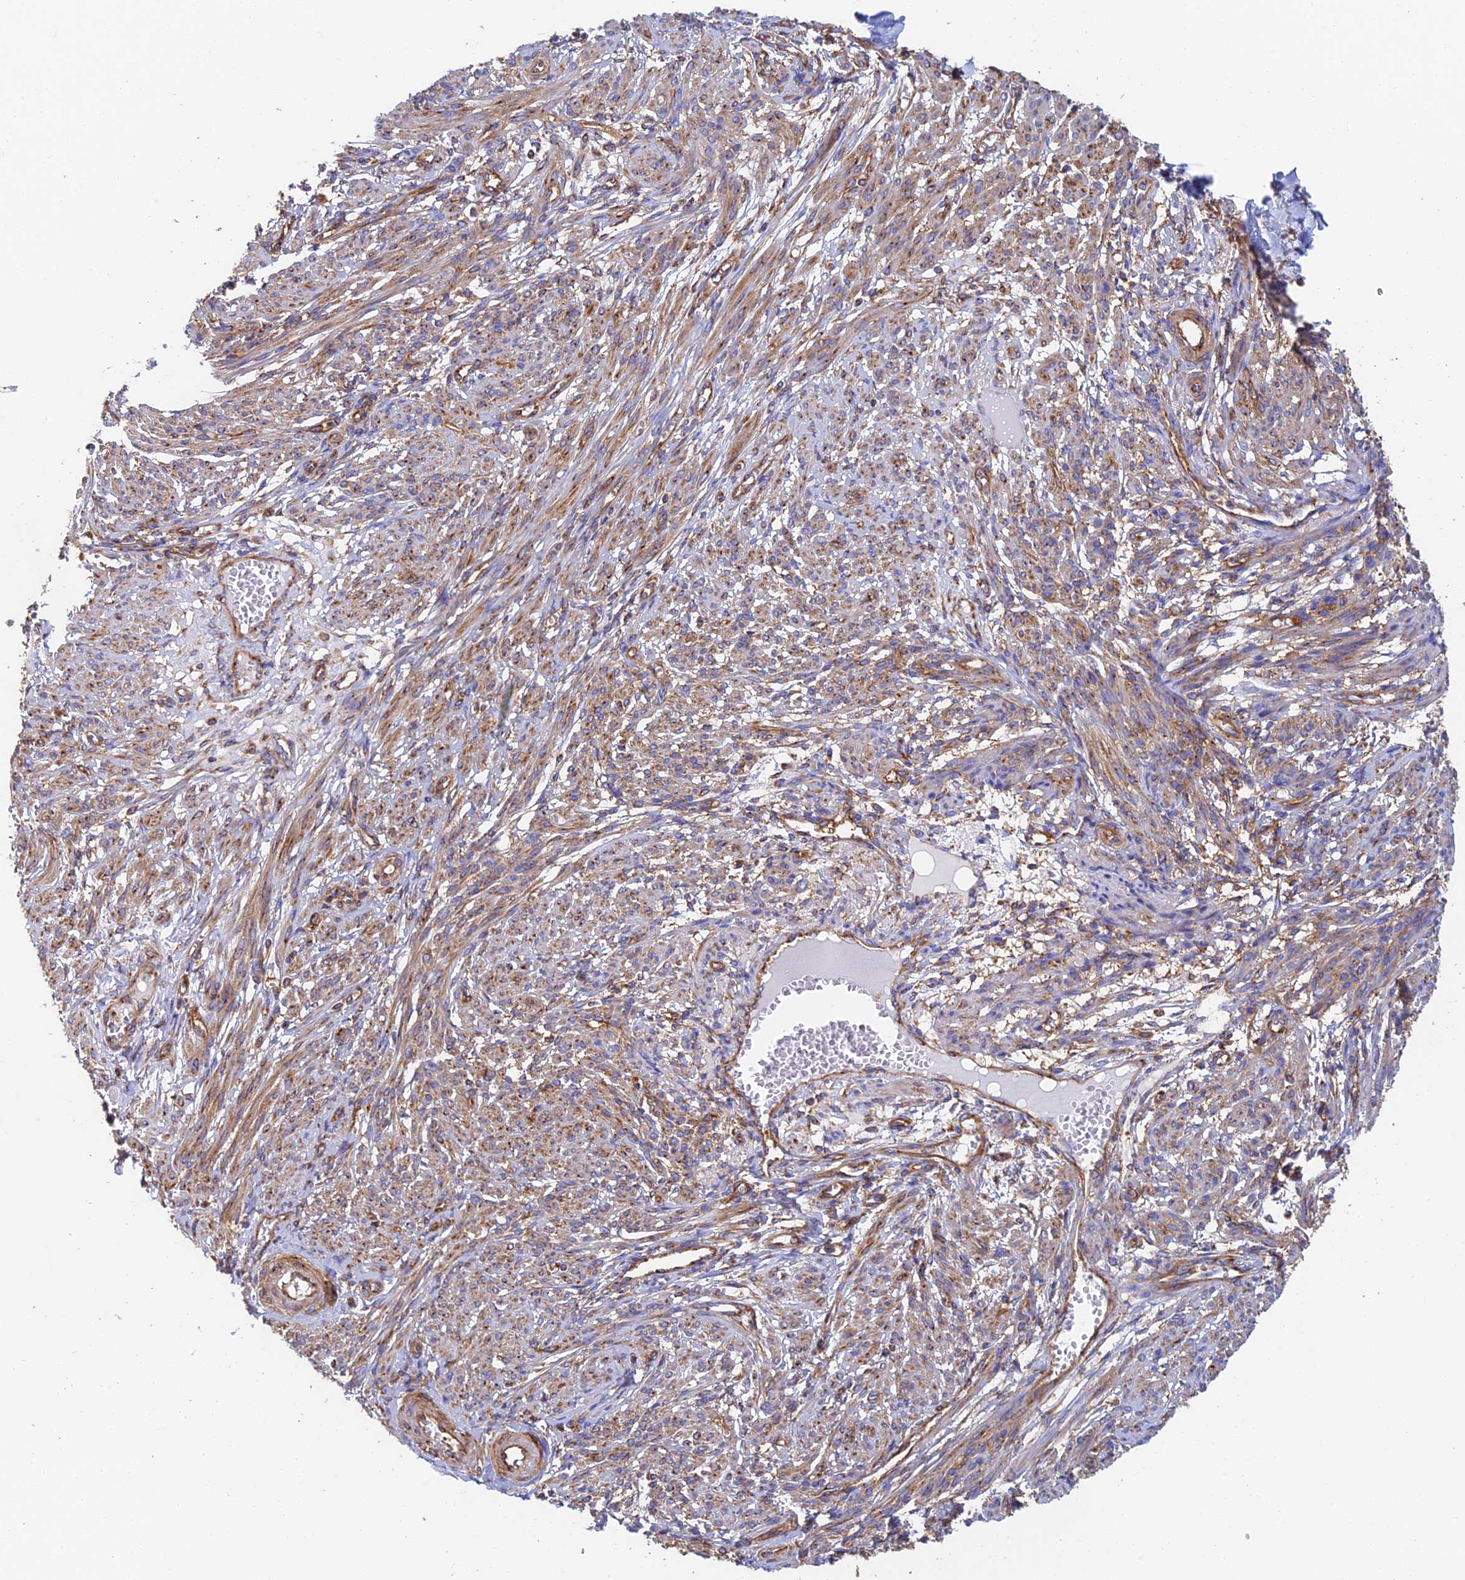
{"staining": {"intensity": "moderate", "quantity": "25%-75%", "location": "cytoplasmic/membranous"}, "tissue": "smooth muscle", "cell_type": "Smooth muscle cells", "image_type": "normal", "snomed": [{"axis": "morphology", "description": "Normal tissue, NOS"}, {"axis": "topography", "description": "Smooth muscle"}], "caption": "Brown immunohistochemical staining in unremarkable smooth muscle exhibits moderate cytoplasmic/membranous positivity in approximately 25%-75% of smooth muscle cells.", "gene": "DCTN2", "patient": {"sex": "female", "age": 39}}